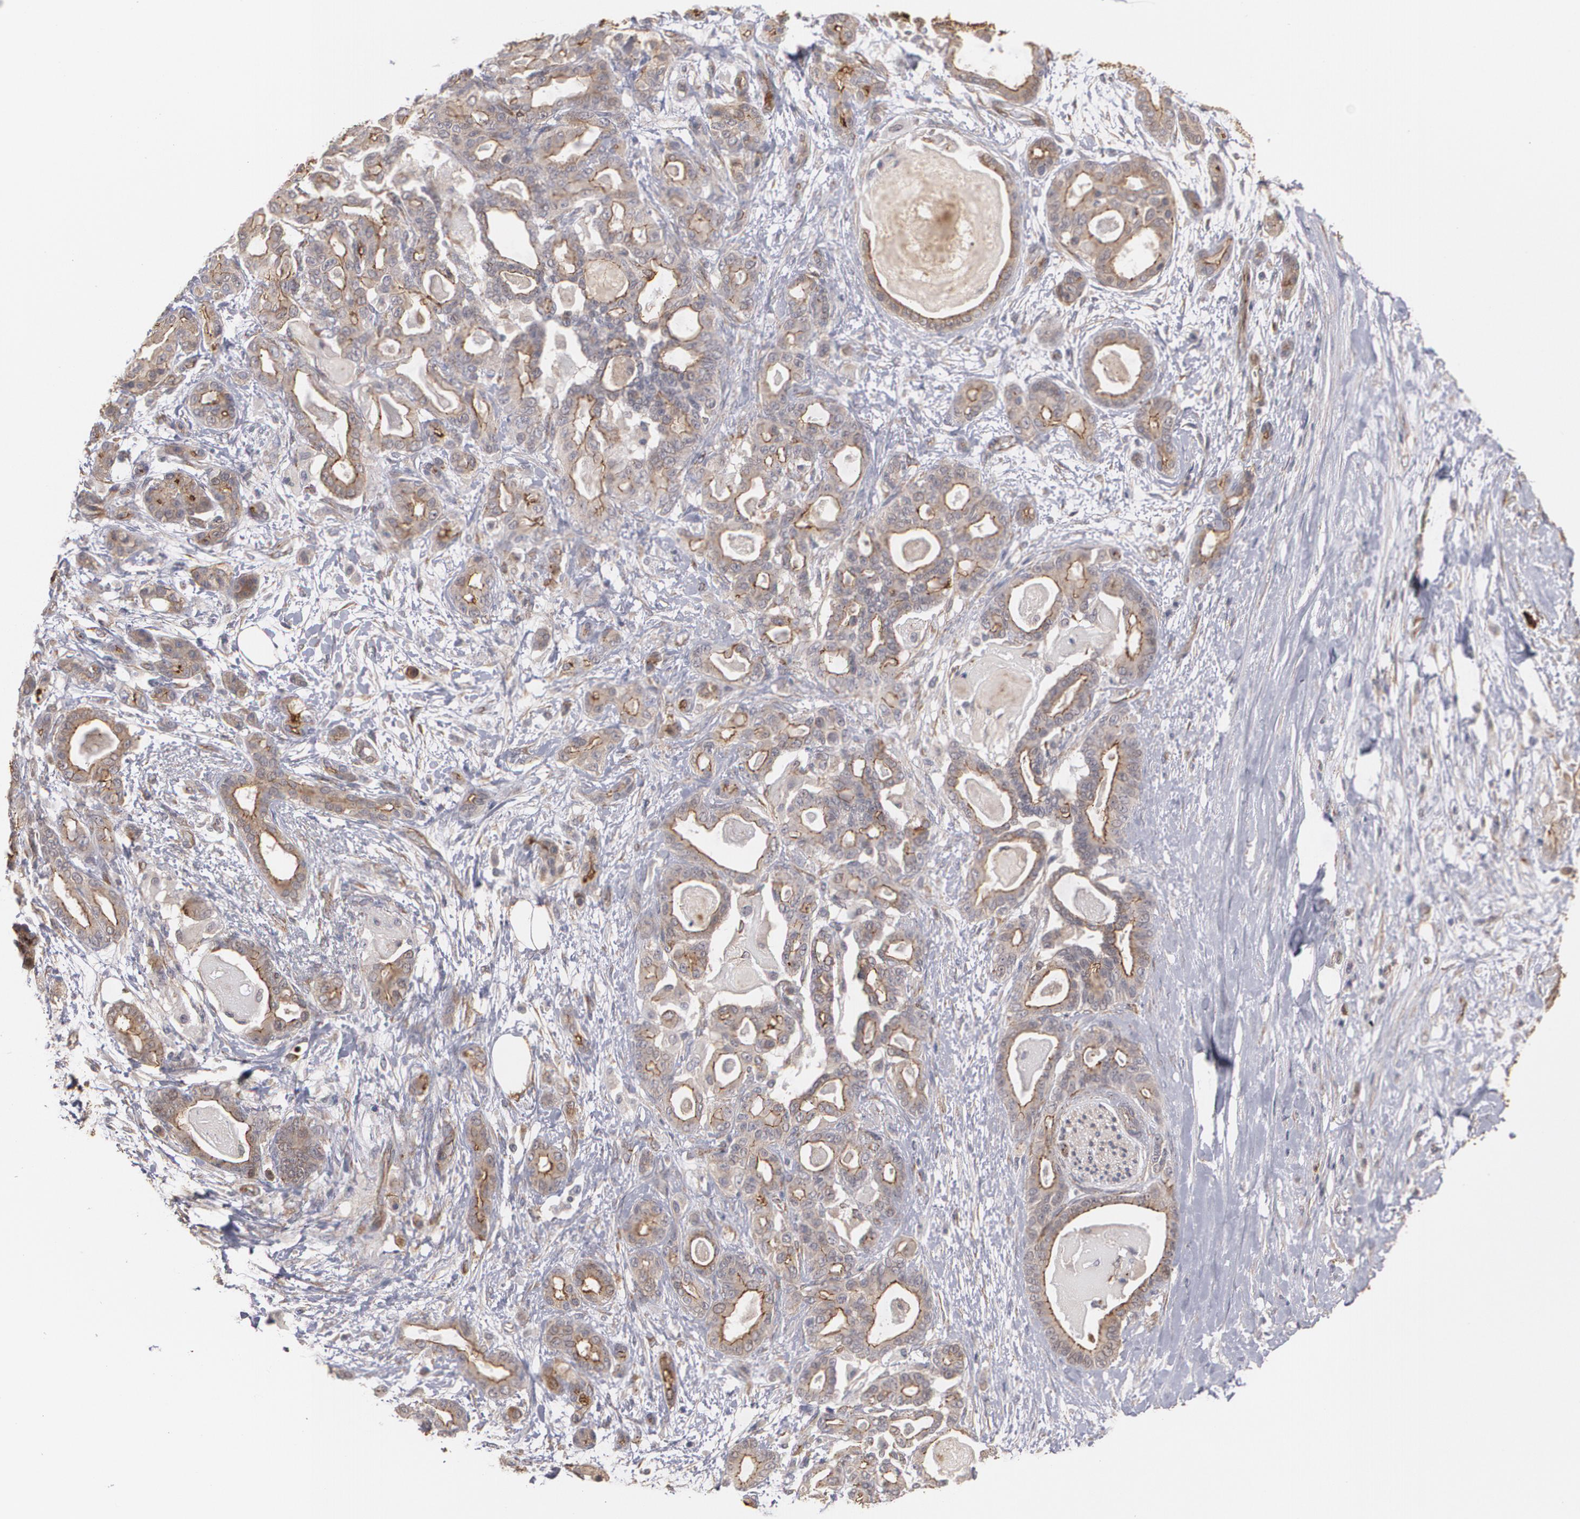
{"staining": {"intensity": "moderate", "quantity": ">75%", "location": "cytoplasmic/membranous"}, "tissue": "pancreatic cancer", "cell_type": "Tumor cells", "image_type": "cancer", "snomed": [{"axis": "morphology", "description": "Adenocarcinoma, NOS"}, {"axis": "topography", "description": "Pancreas"}], "caption": "Human adenocarcinoma (pancreatic) stained with a protein marker displays moderate staining in tumor cells.", "gene": "TJP1", "patient": {"sex": "male", "age": 63}}